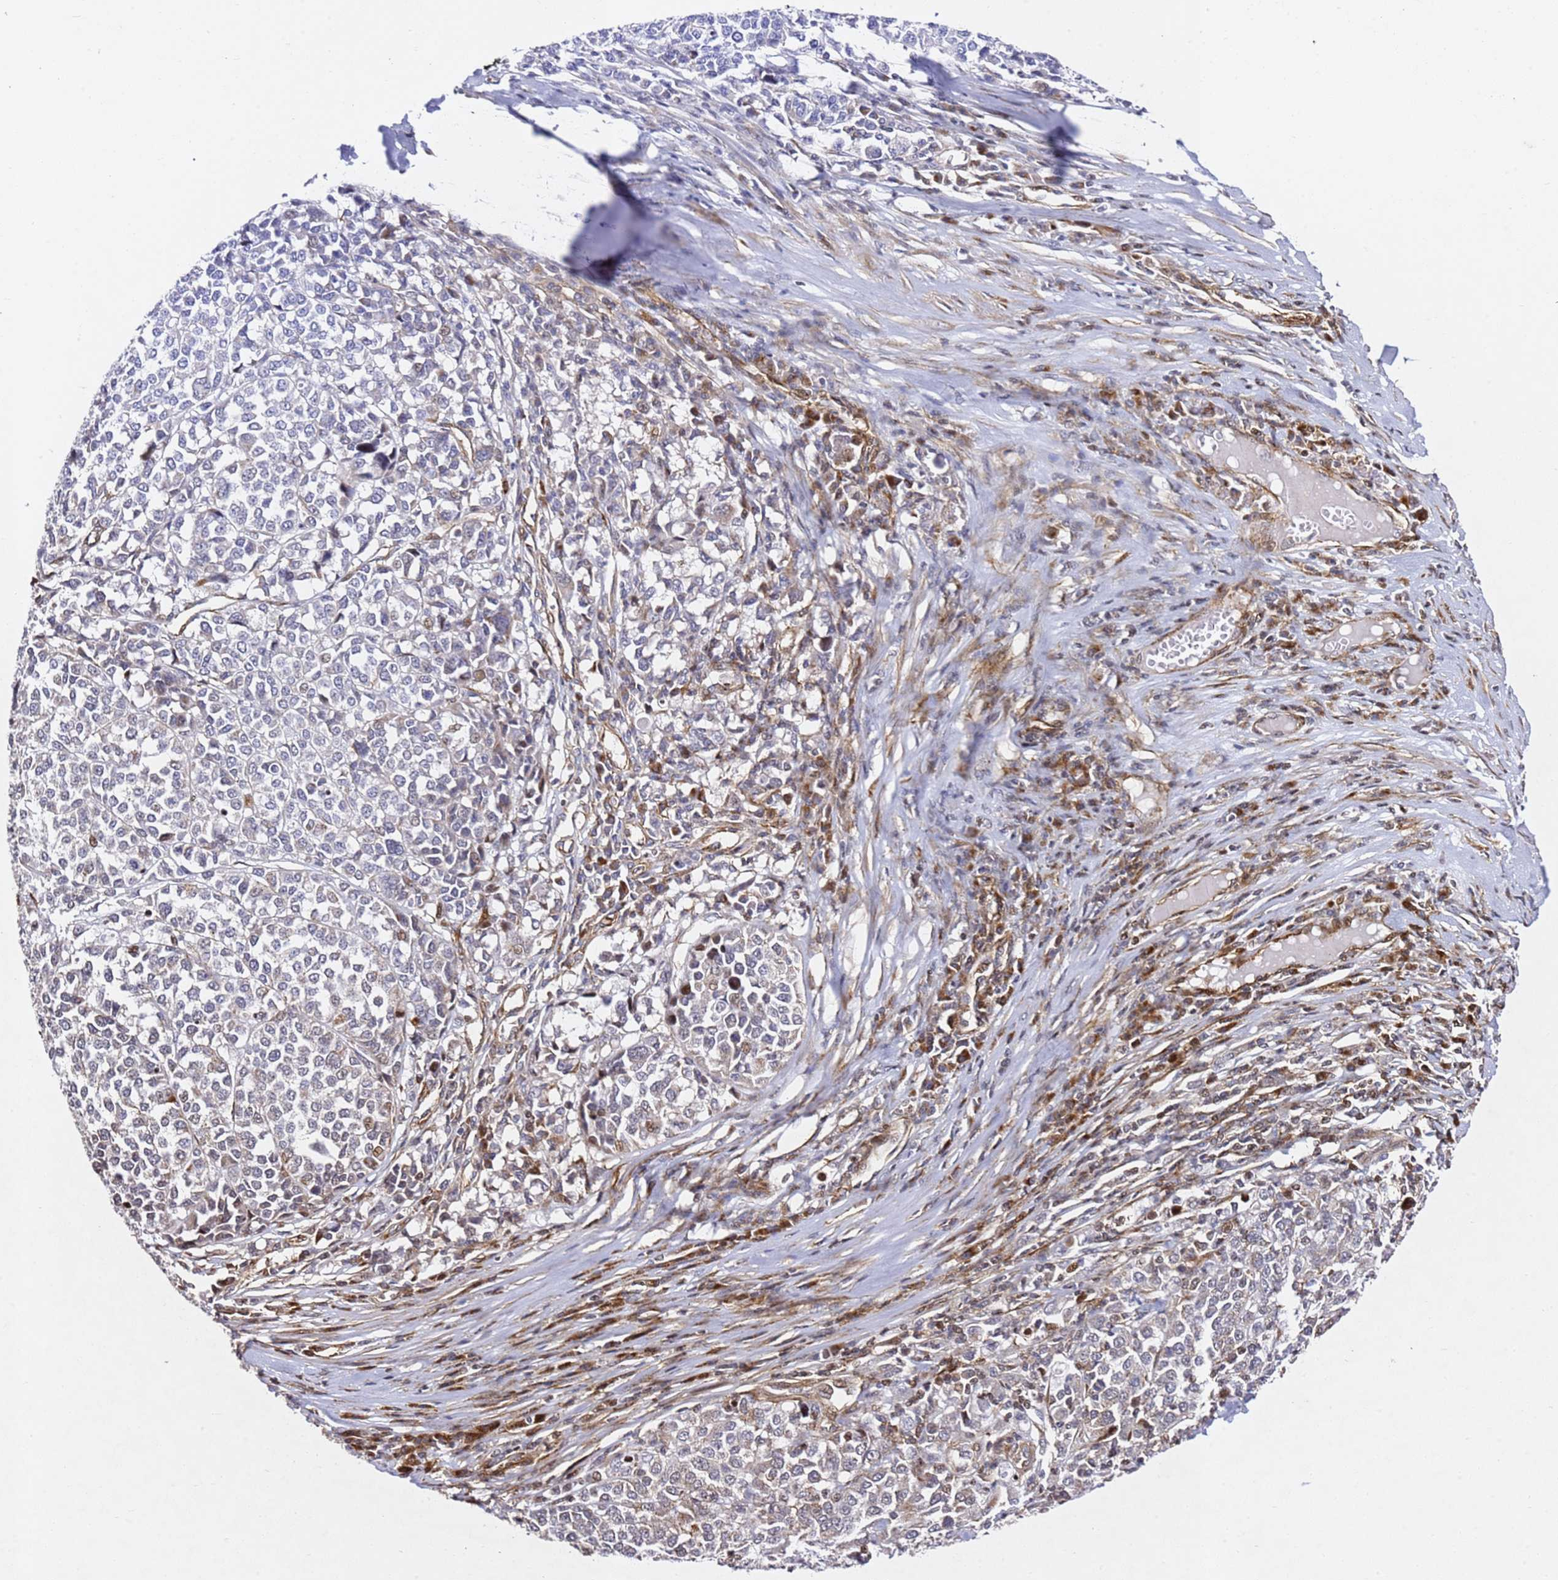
{"staining": {"intensity": "weak", "quantity": "<25%", "location": "cytoplasmic/membranous,nuclear"}, "tissue": "melanoma", "cell_type": "Tumor cells", "image_type": "cancer", "snomed": [{"axis": "morphology", "description": "Malignant melanoma, Metastatic site"}, {"axis": "topography", "description": "Lymph node"}], "caption": "A high-resolution histopathology image shows immunohistochemistry (IHC) staining of malignant melanoma (metastatic site), which shows no significant expression in tumor cells.", "gene": "ZNF296", "patient": {"sex": "male", "age": 44}}